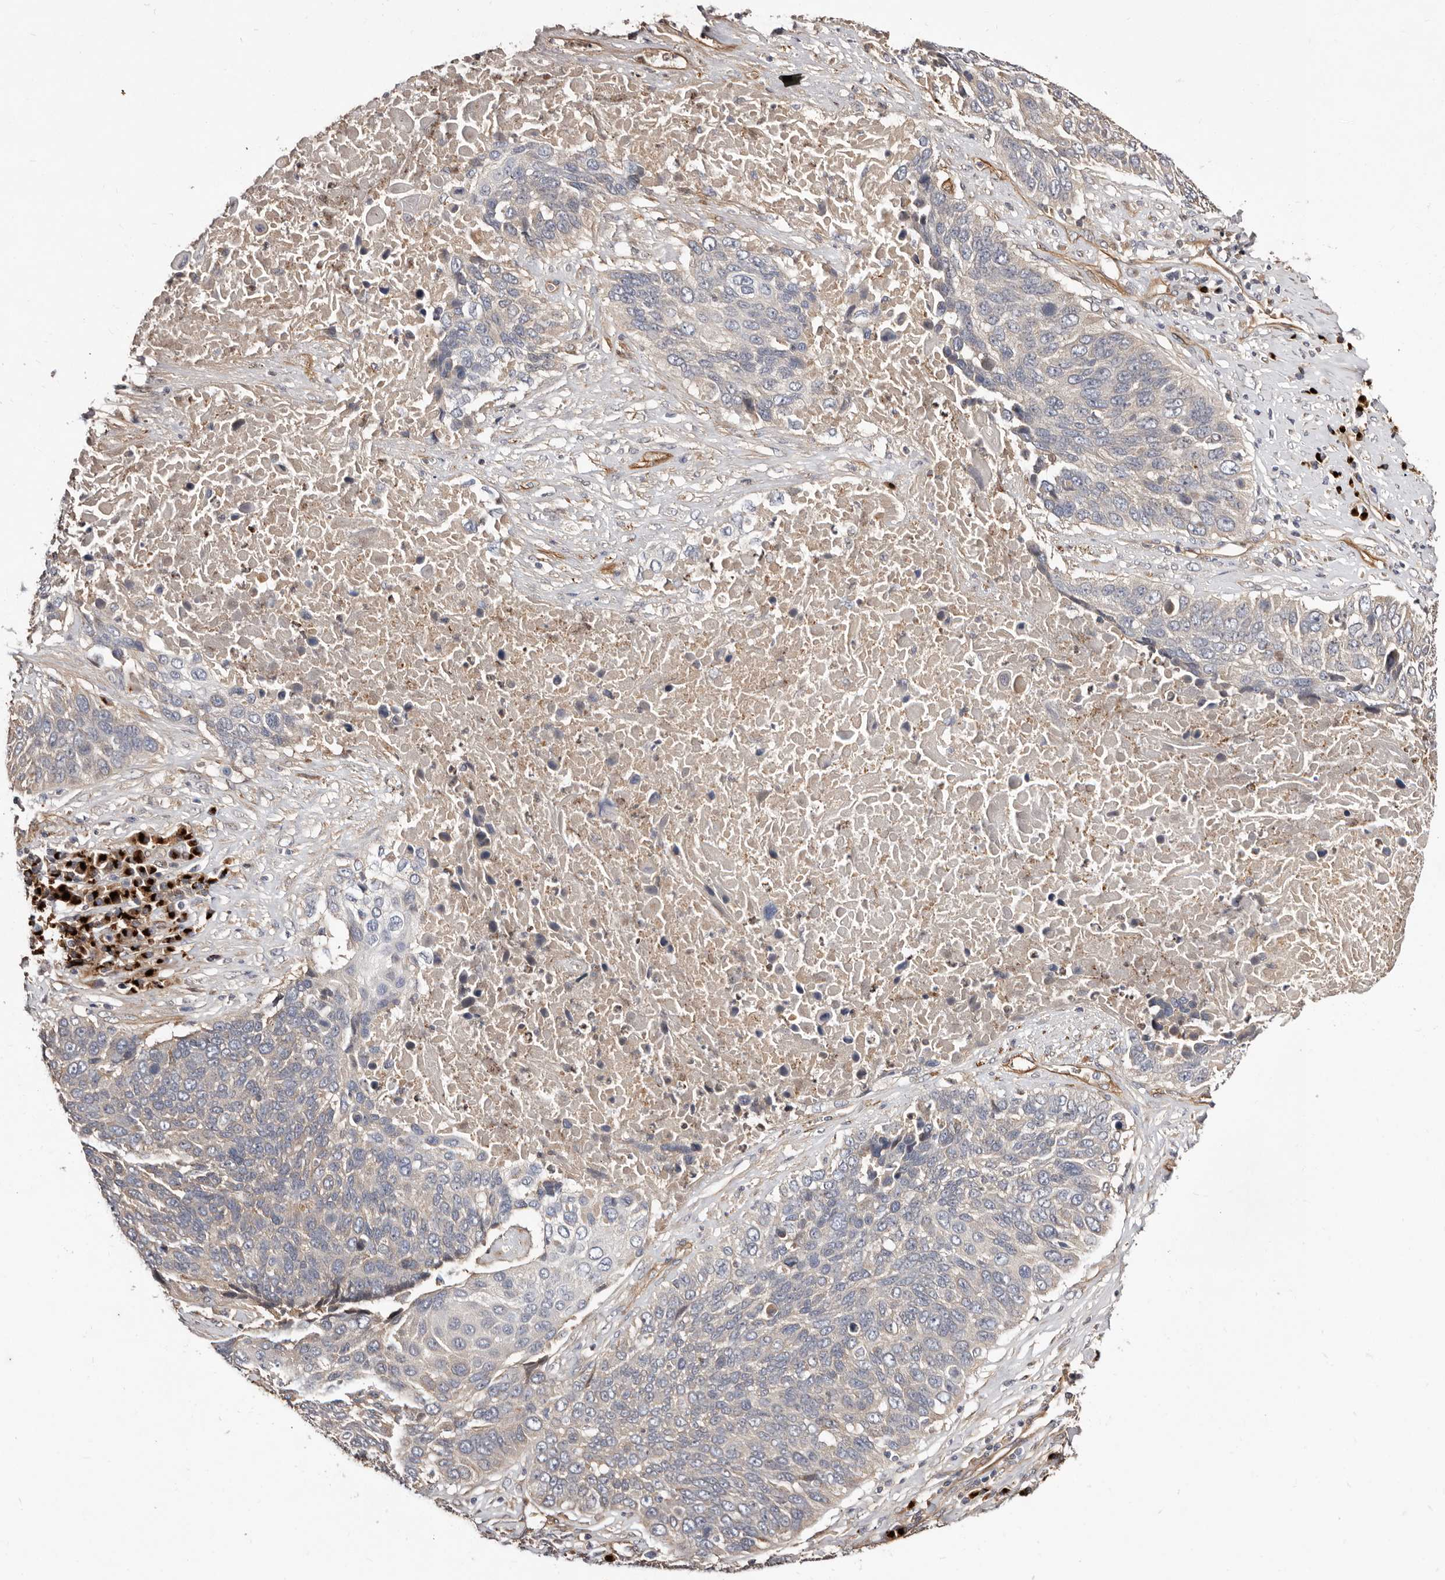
{"staining": {"intensity": "negative", "quantity": "none", "location": "none"}, "tissue": "lung cancer", "cell_type": "Tumor cells", "image_type": "cancer", "snomed": [{"axis": "morphology", "description": "Squamous cell carcinoma, NOS"}, {"axis": "topography", "description": "Lung"}], "caption": "Tumor cells show no significant protein expression in squamous cell carcinoma (lung). (Brightfield microscopy of DAB IHC at high magnification).", "gene": "DACT2", "patient": {"sex": "male", "age": 66}}